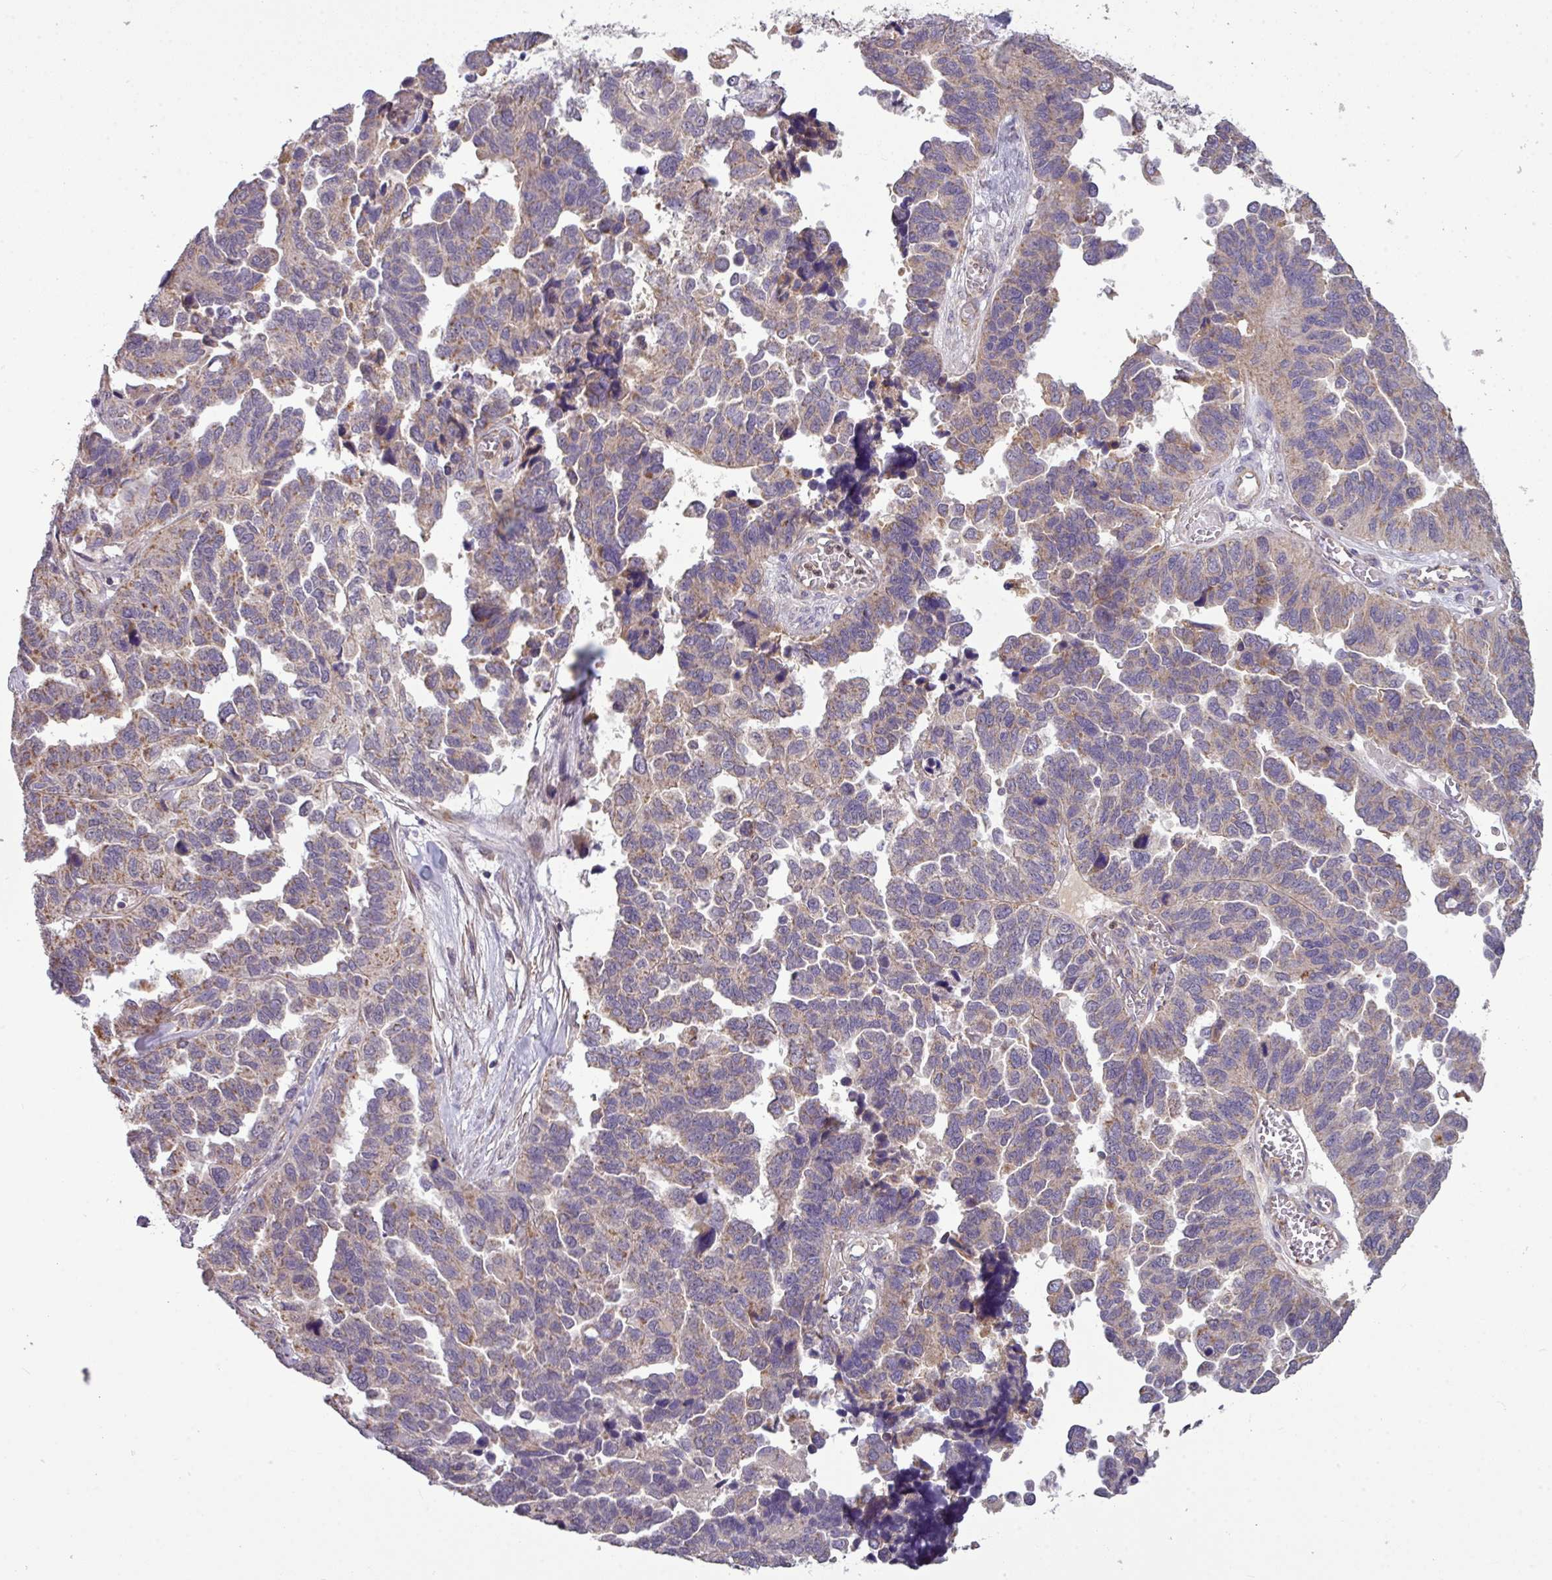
{"staining": {"intensity": "weak", "quantity": "<25%", "location": "cytoplasmic/membranous"}, "tissue": "ovarian cancer", "cell_type": "Tumor cells", "image_type": "cancer", "snomed": [{"axis": "morphology", "description": "Cystadenocarcinoma, serous, NOS"}, {"axis": "topography", "description": "Ovary"}], "caption": "Immunohistochemical staining of ovarian cancer displays no significant staining in tumor cells.", "gene": "PAPLN", "patient": {"sex": "female", "age": 64}}